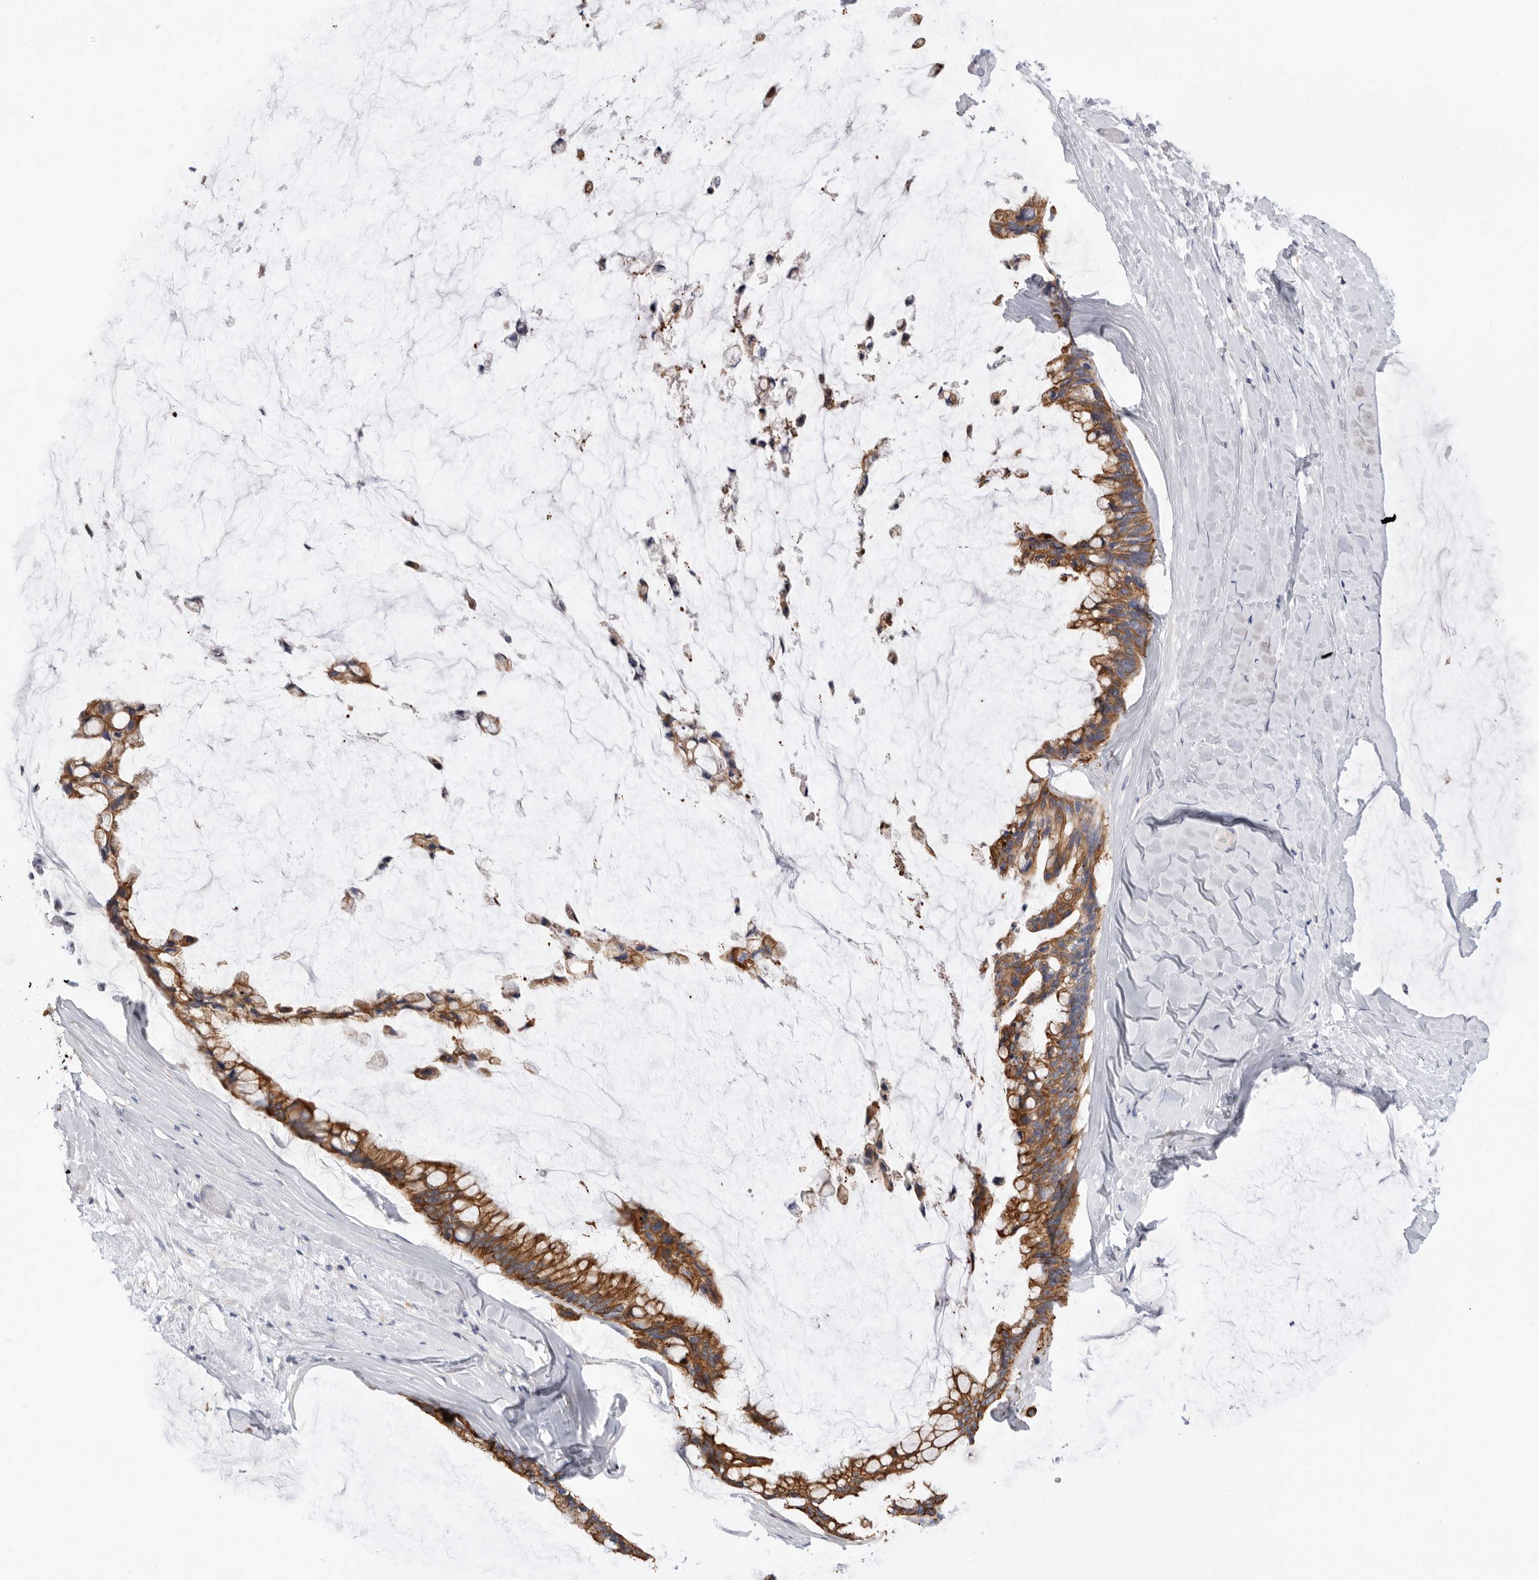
{"staining": {"intensity": "strong", "quantity": ">75%", "location": "cytoplasmic/membranous"}, "tissue": "ovarian cancer", "cell_type": "Tumor cells", "image_type": "cancer", "snomed": [{"axis": "morphology", "description": "Cystadenocarcinoma, mucinous, NOS"}, {"axis": "topography", "description": "Ovary"}], "caption": "A high amount of strong cytoplasmic/membranous staining is identified in about >75% of tumor cells in ovarian mucinous cystadenocarcinoma tissue.", "gene": "MTFR1L", "patient": {"sex": "female", "age": 39}}